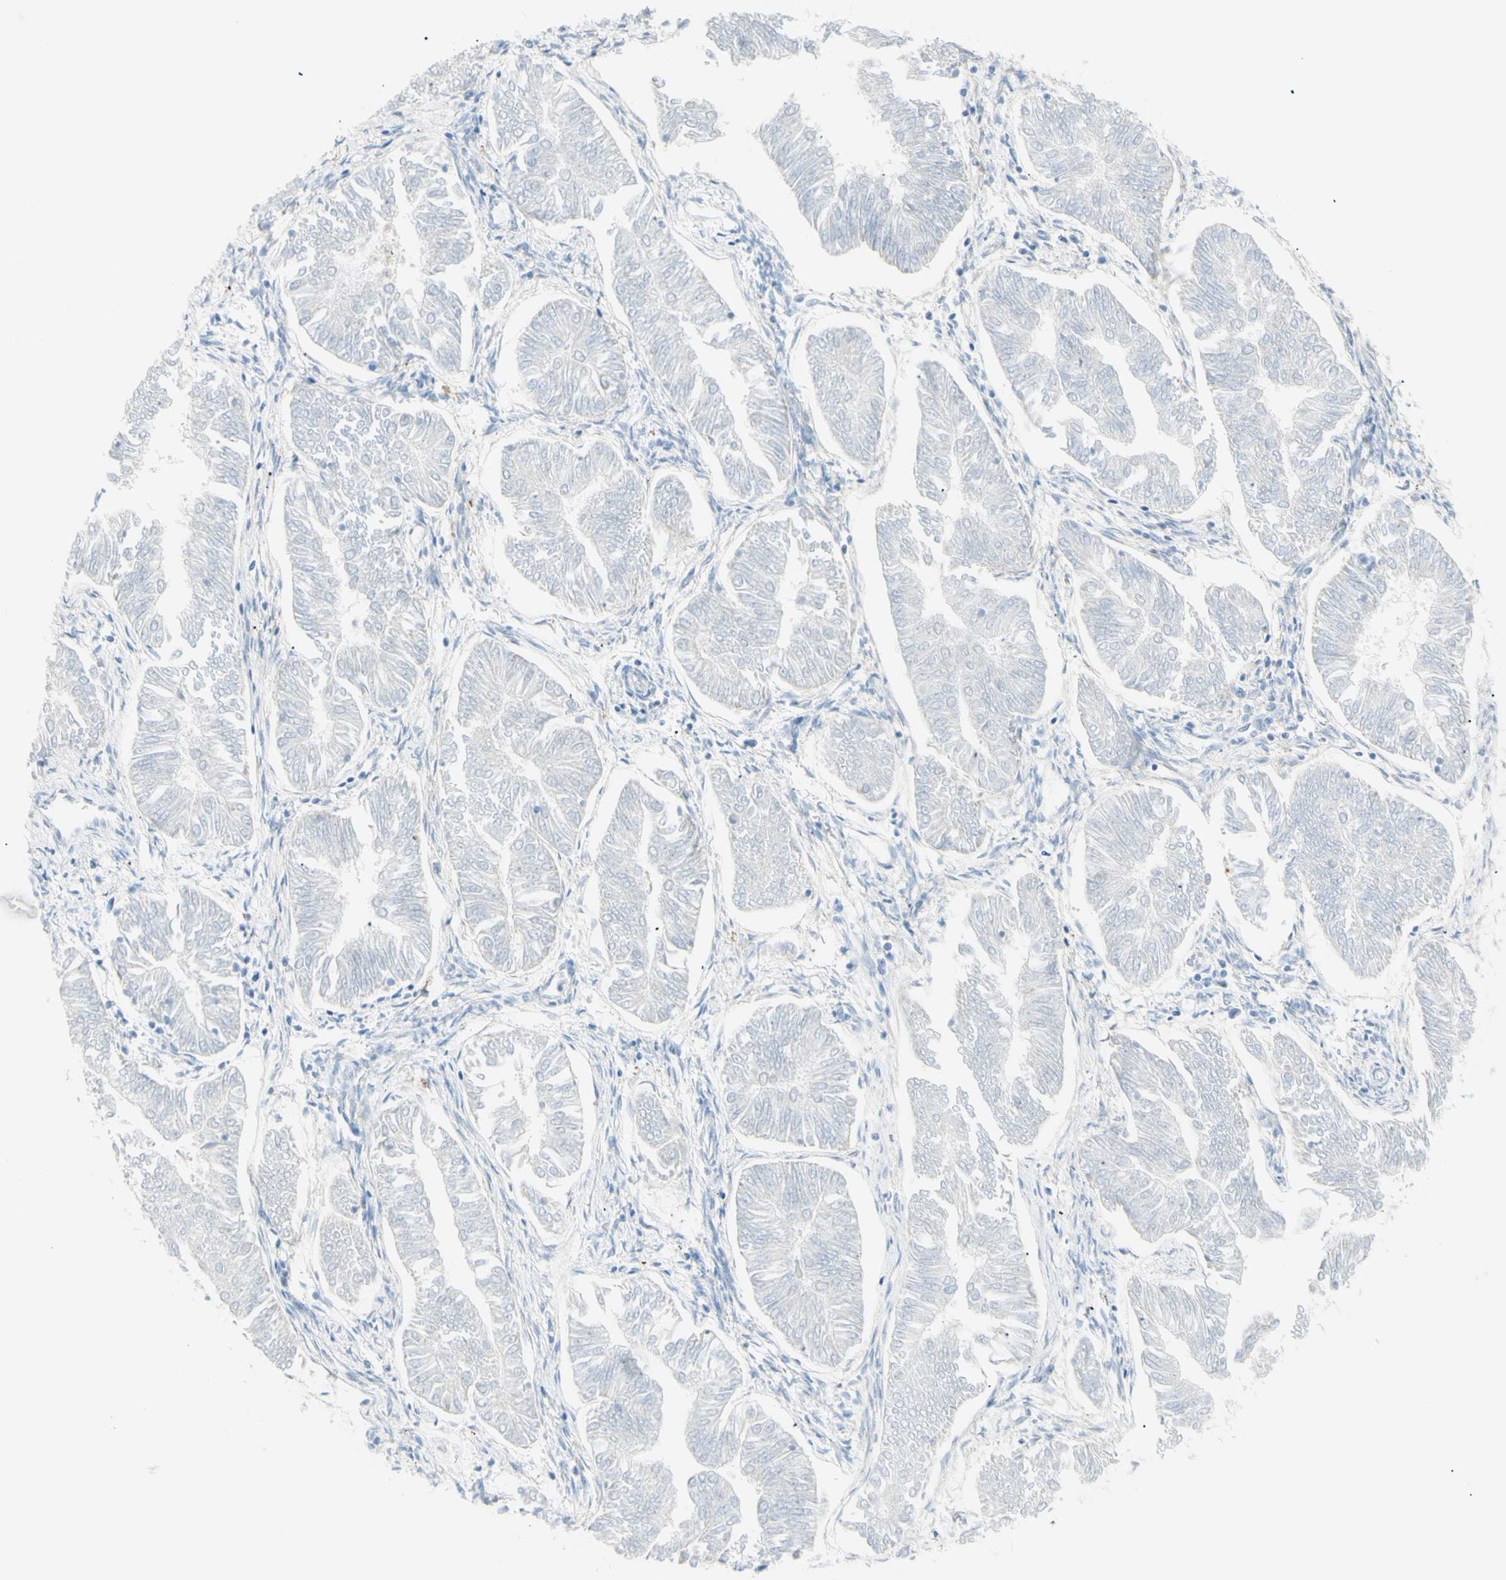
{"staining": {"intensity": "negative", "quantity": "none", "location": "none"}, "tissue": "endometrial cancer", "cell_type": "Tumor cells", "image_type": "cancer", "snomed": [{"axis": "morphology", "description": "Adenocarcinoma, NOS"}, {"axis": "topography", "description": "Endometrium"}], "caption": "A histopathology image of human endometrial cancer (adenocarcinoma) is negative for staining in tumor cells.", "gene": "LETM1", "patient": {"sex": "female", "age": 53}}